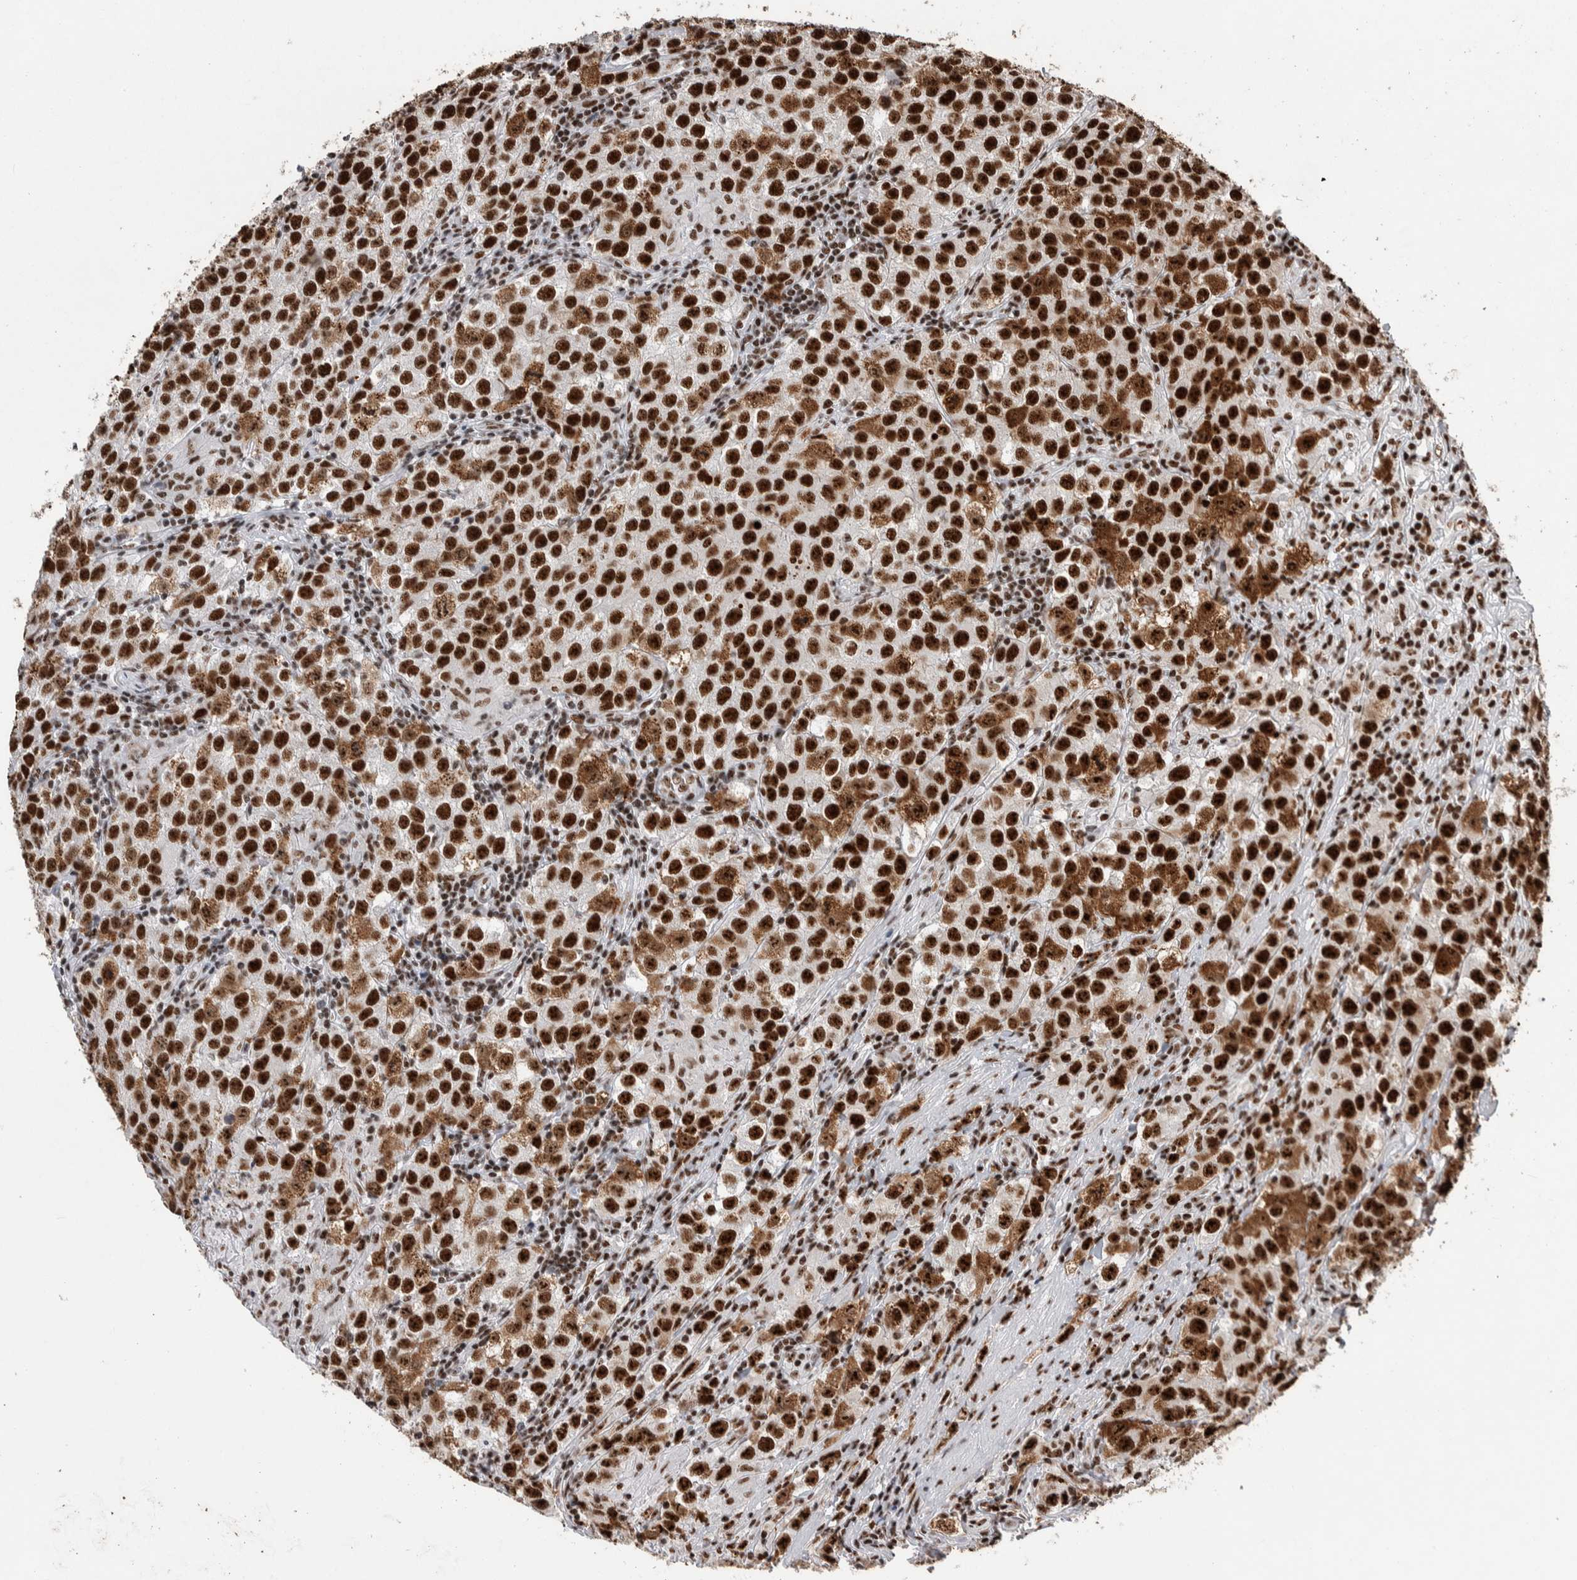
{"staining": {"intensity": "strong", "quantity": ">75%", "location": "nuclear"}, "tissue": "testis cancer", "cell_type": "Tumor cells", "image_type": "cancer", "snomed": [{"axis": "morphology", "description": "Seminoma, NOS"}, {"axis": "morphology", "description": "Carcinoma, Embryonal, NOS"}, {"axis": "topography", "description": "Testis"}], "caption": "High-power microscopy captured an immunohistochemistry photomicrograph of testis embryonal carcinoma, revealing strong nuclear staining in approximately >75% of tumor cells.", "gene": "NCL", "patient": {"sex": "male", "age": 43}}